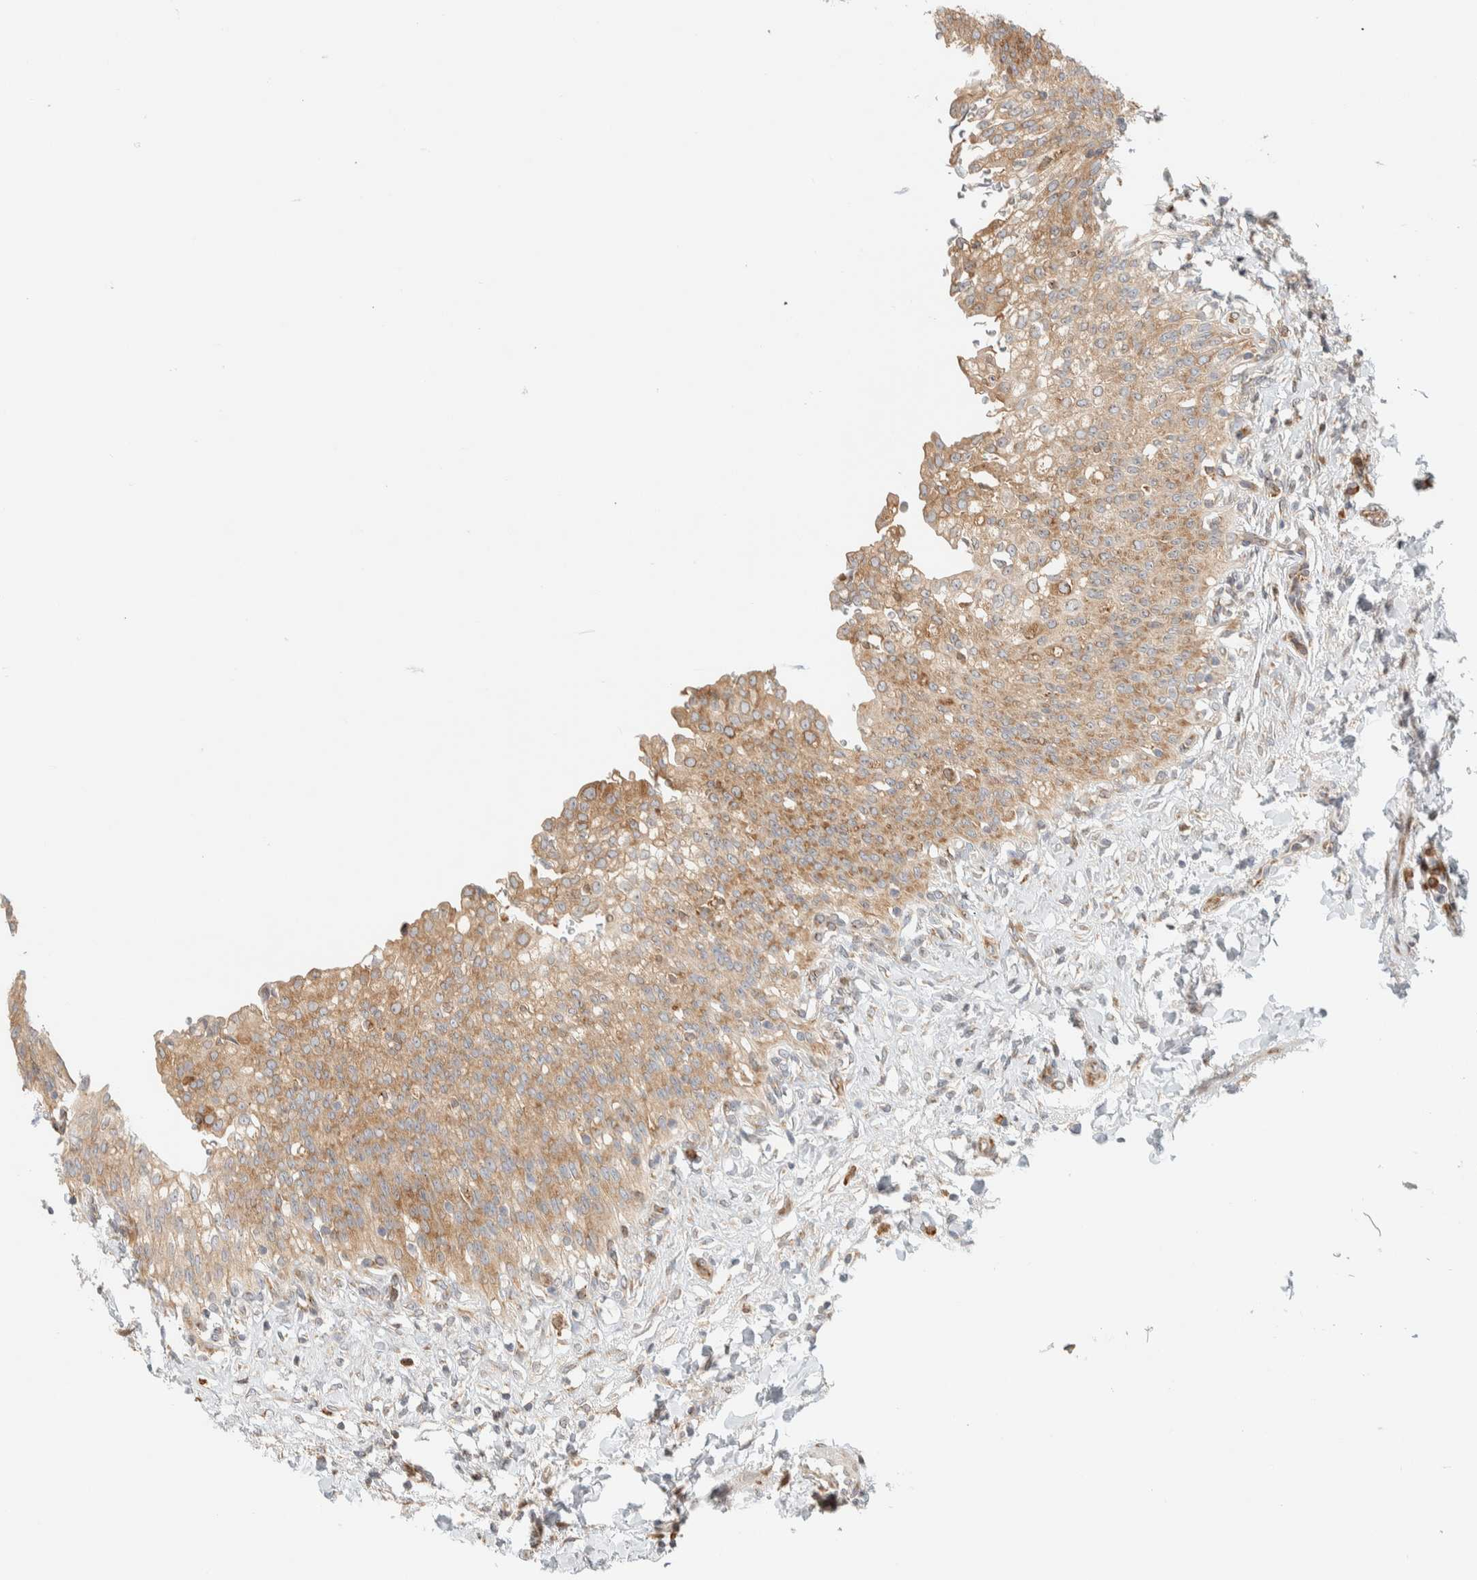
{"staining": {"intensity": "moderate", "quantity": ">75%", "location": "cytoplasmic/membranous"}, "tissue": "urinary bladder", "cell_type": "Urothelial cells", "image_type": "normal", "snomed": [{"axis": "morphology", "description": "Urothelial carcinoma, High grade"}, {"axis": "topography", "description": "Urinary bladder"}], "caption": "Immunohistochemistry staining of normal urinary bladder, which shows medium levels of moderate cytoplasmic/membranous expression in approximately >75% of urothelial cells indicating moderate cytoplasmic/membranous protein expression. The staining was performed using DAB (3,3'-diaminobenzidine) (brown) for protein detection and nuclei were counterstained in hematoxylin (blue).", "gene": "LLGL2", "patient": {"sex": "male", "age": 46}}